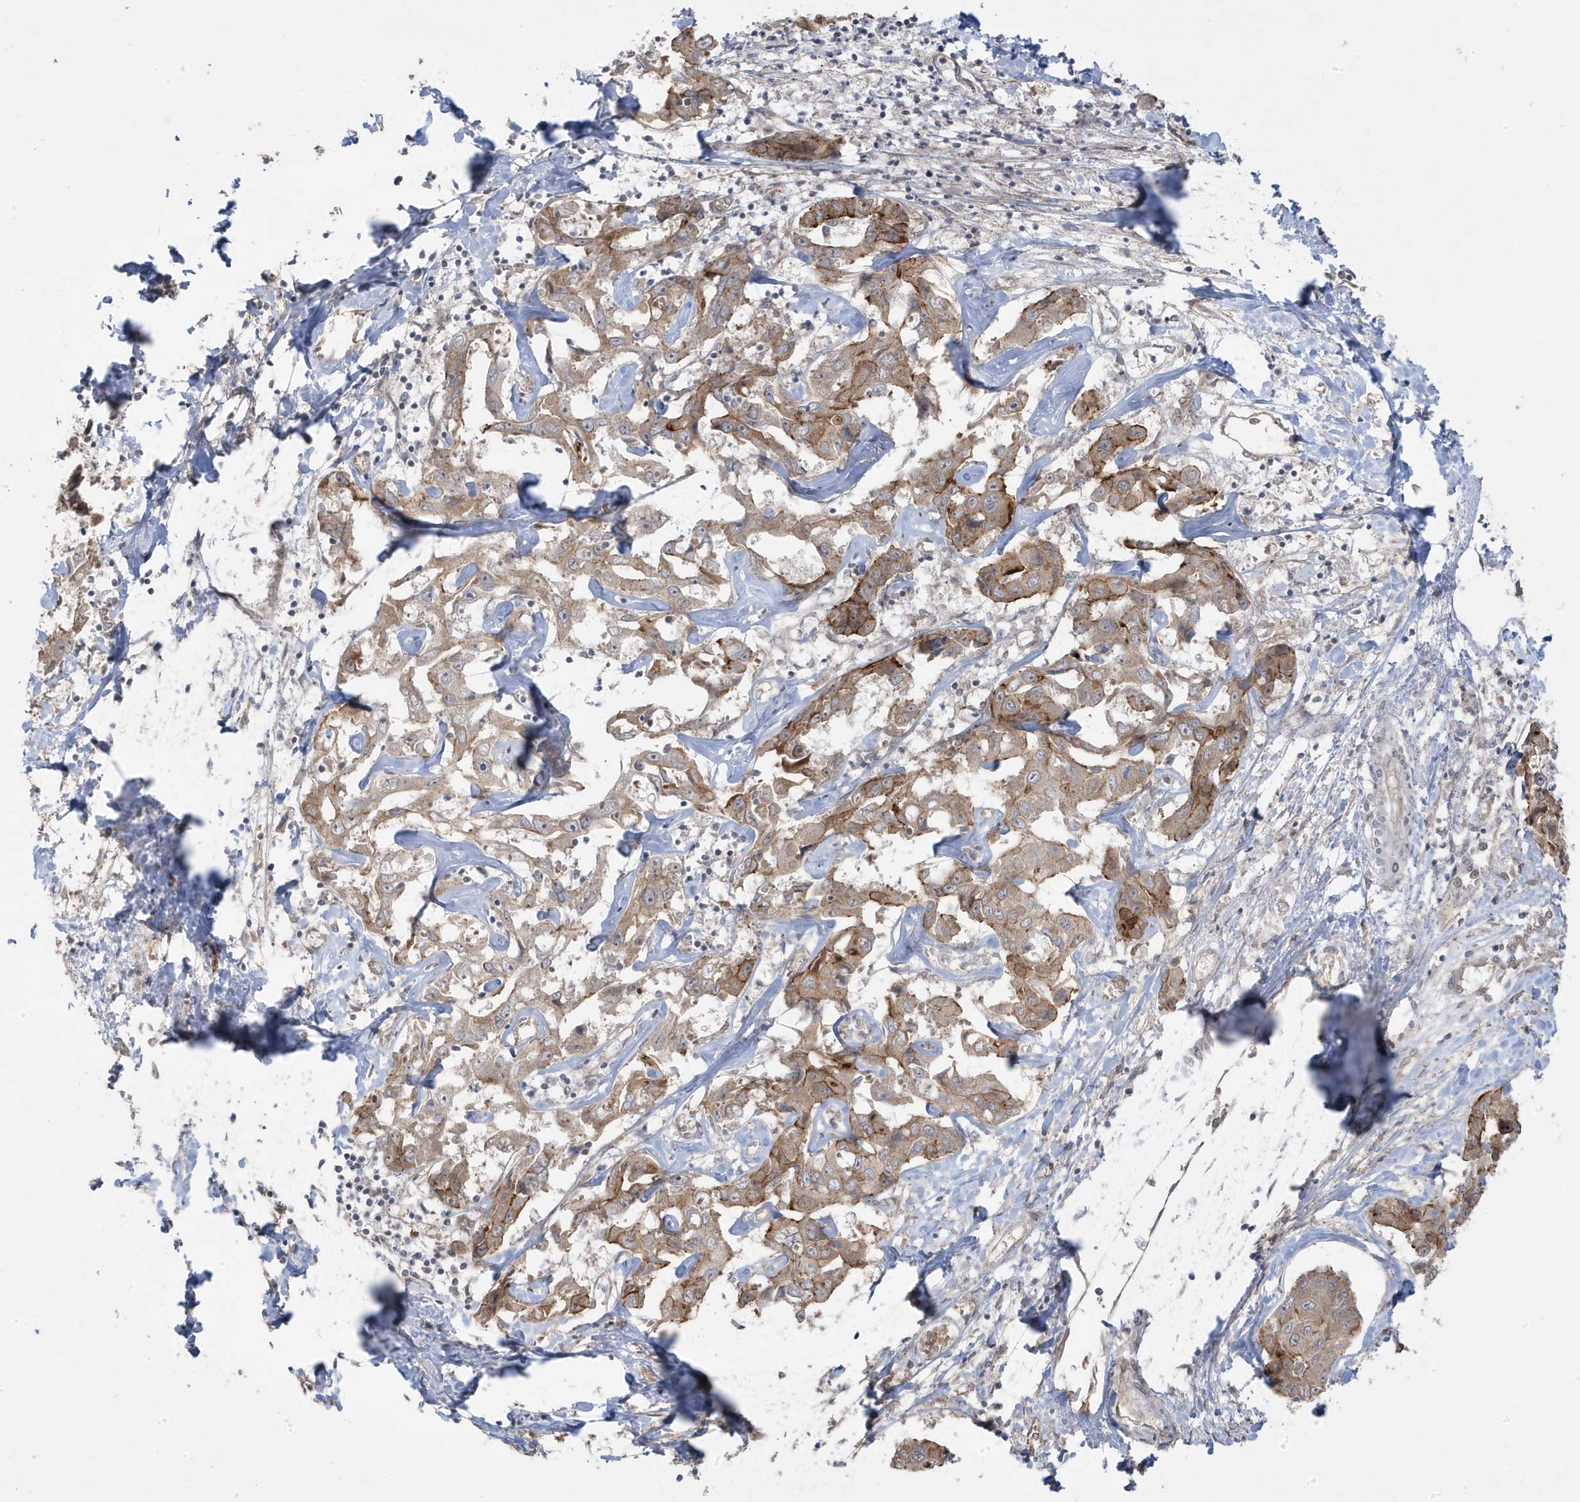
{"staining": {"intensity": "moderate", "quantity": "25%-75%", "location": "cytoplasmic/membranous"}, "tissue": "liver cancer", "cell_type": "Tumor cells", "image_type": "cancer", "snomed": [{"axis": "morphology", "description": "Cholangiocarcinoma"}, {"axis": "topography", "description": "Liver"}], "caption": "Immunohistochemical staining of human liver cancer (cholangiocarcinoma) demonstrates medium levels of moderate cytoplasmic/membranous protein staining in approximately 25%-75% of tumor cells.", "gene": "DNAJC12", "patient": {"sex": "male", "age": 59}}